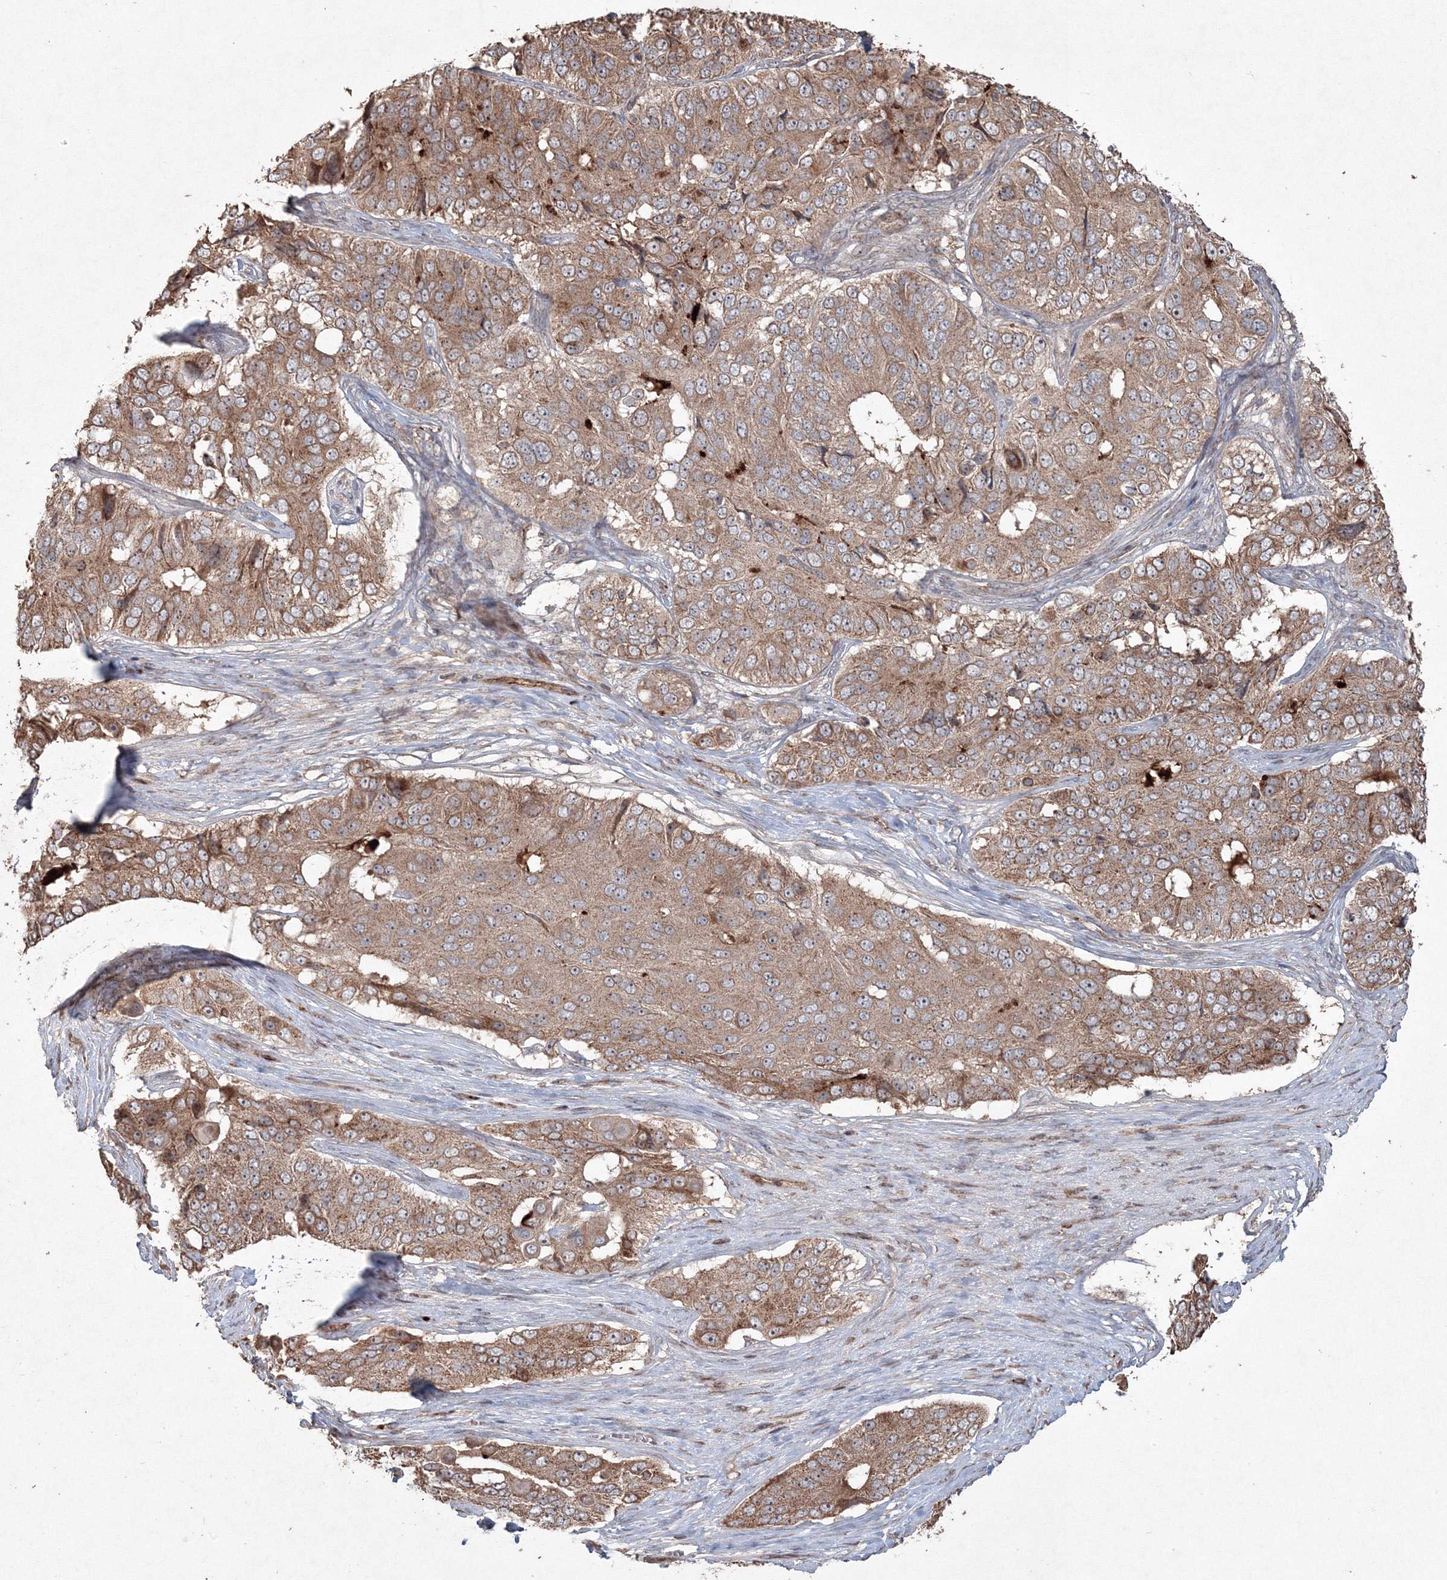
{"staining": {"intensity": "moderate", "quantity": ">75%", "location": "cytoplasmic/membranous"}, "tissue": "ovarian cancer", "cell_type": "Tumor cells", "image_type": "cancer", "snomed": [{"axis": "morphology", "description": "Carcinoma, endometroid"}, {"axis": "topography", "description": "Ovary"}], "caption": "Ovarian cancer (endometroid carcinoma) tissue demonstrates moderate cytoplasmic/membranous positivity in about >75% of tumor cells, visualized by immunohistochemistry. The protein is shown in brown color, while the nuclei are stained blue.", "gene": "ANAPC16", "patient": {"sex": "female", "age": 51}}